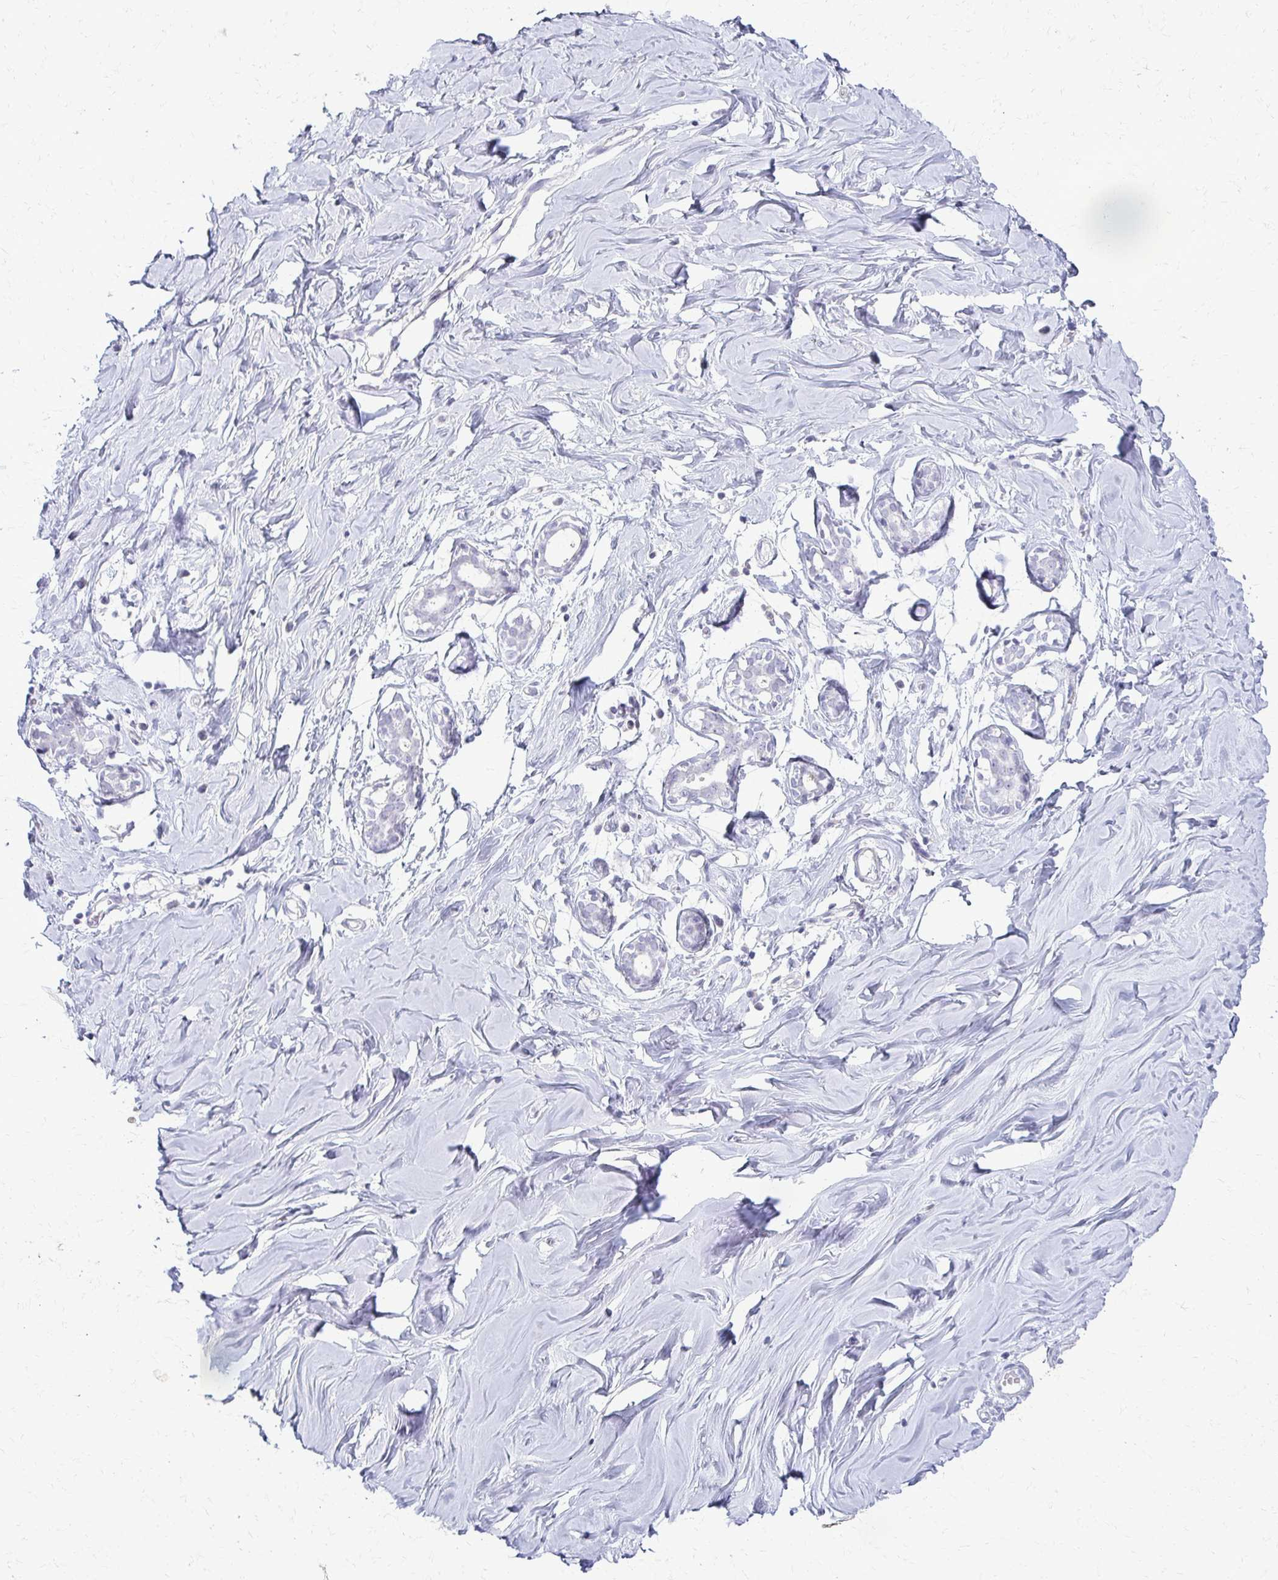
{"staining": {"intensity": "negative", "quantity": "none", "location": "none"}, "tissue": "breast", "cell_type": "Adipocytes", "image_type": "normal", "snomed": [{"axis": "morphology", "description": "Normal tissue, NOS"}, {"axis": "topography", "description": "Breast"}], "caption": "Immunohistochemistry histopathology image of unremarkable breast: human breast stained with DAB displays no significant protein expression in adipocytes.", "gene": "FCGR2A", "patient": {"sex": "female", "age": 27}}